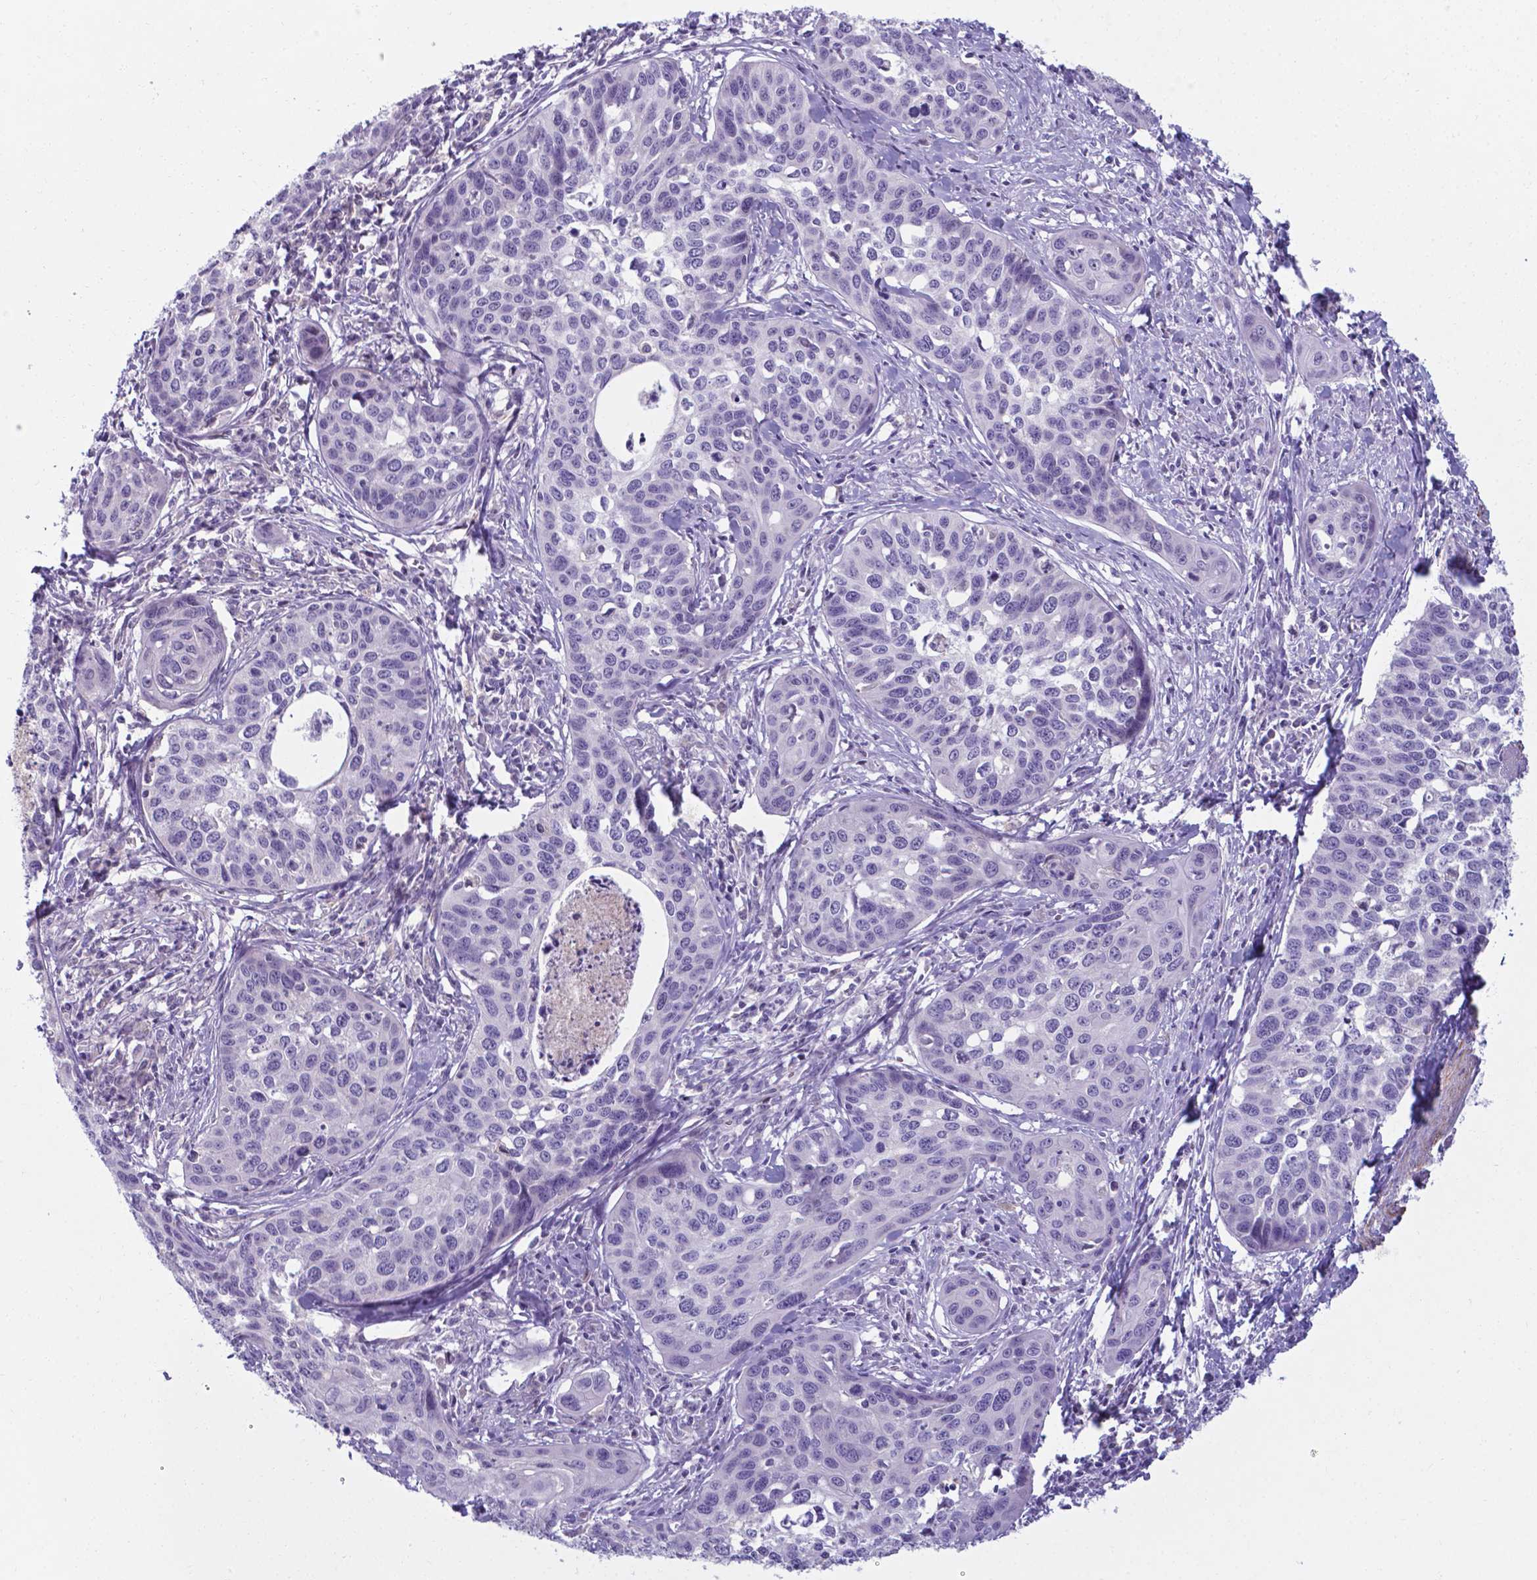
{"staining": {"intensity": "negative", "quantity": "none", "location": "none"}, "tissue": "cervical cancer", "cell_type": "Tumor cells", "image_type": "cancer", "snomed": [{"axis": "morphology", "description": "Squamous cell carcinoma, NOS"}, {"axis": "topography", "description": "Cervix"}], "caption": "Immunohistochemistry image of neoplastic tissue: human cervical squamous cell carcinoma stained with DAB (3,3'-diaminobenzidine) displays no significant protein expression in tumor cells.", "gene": "AP5B1", "patient": {"sex": "female", "age": 31}}